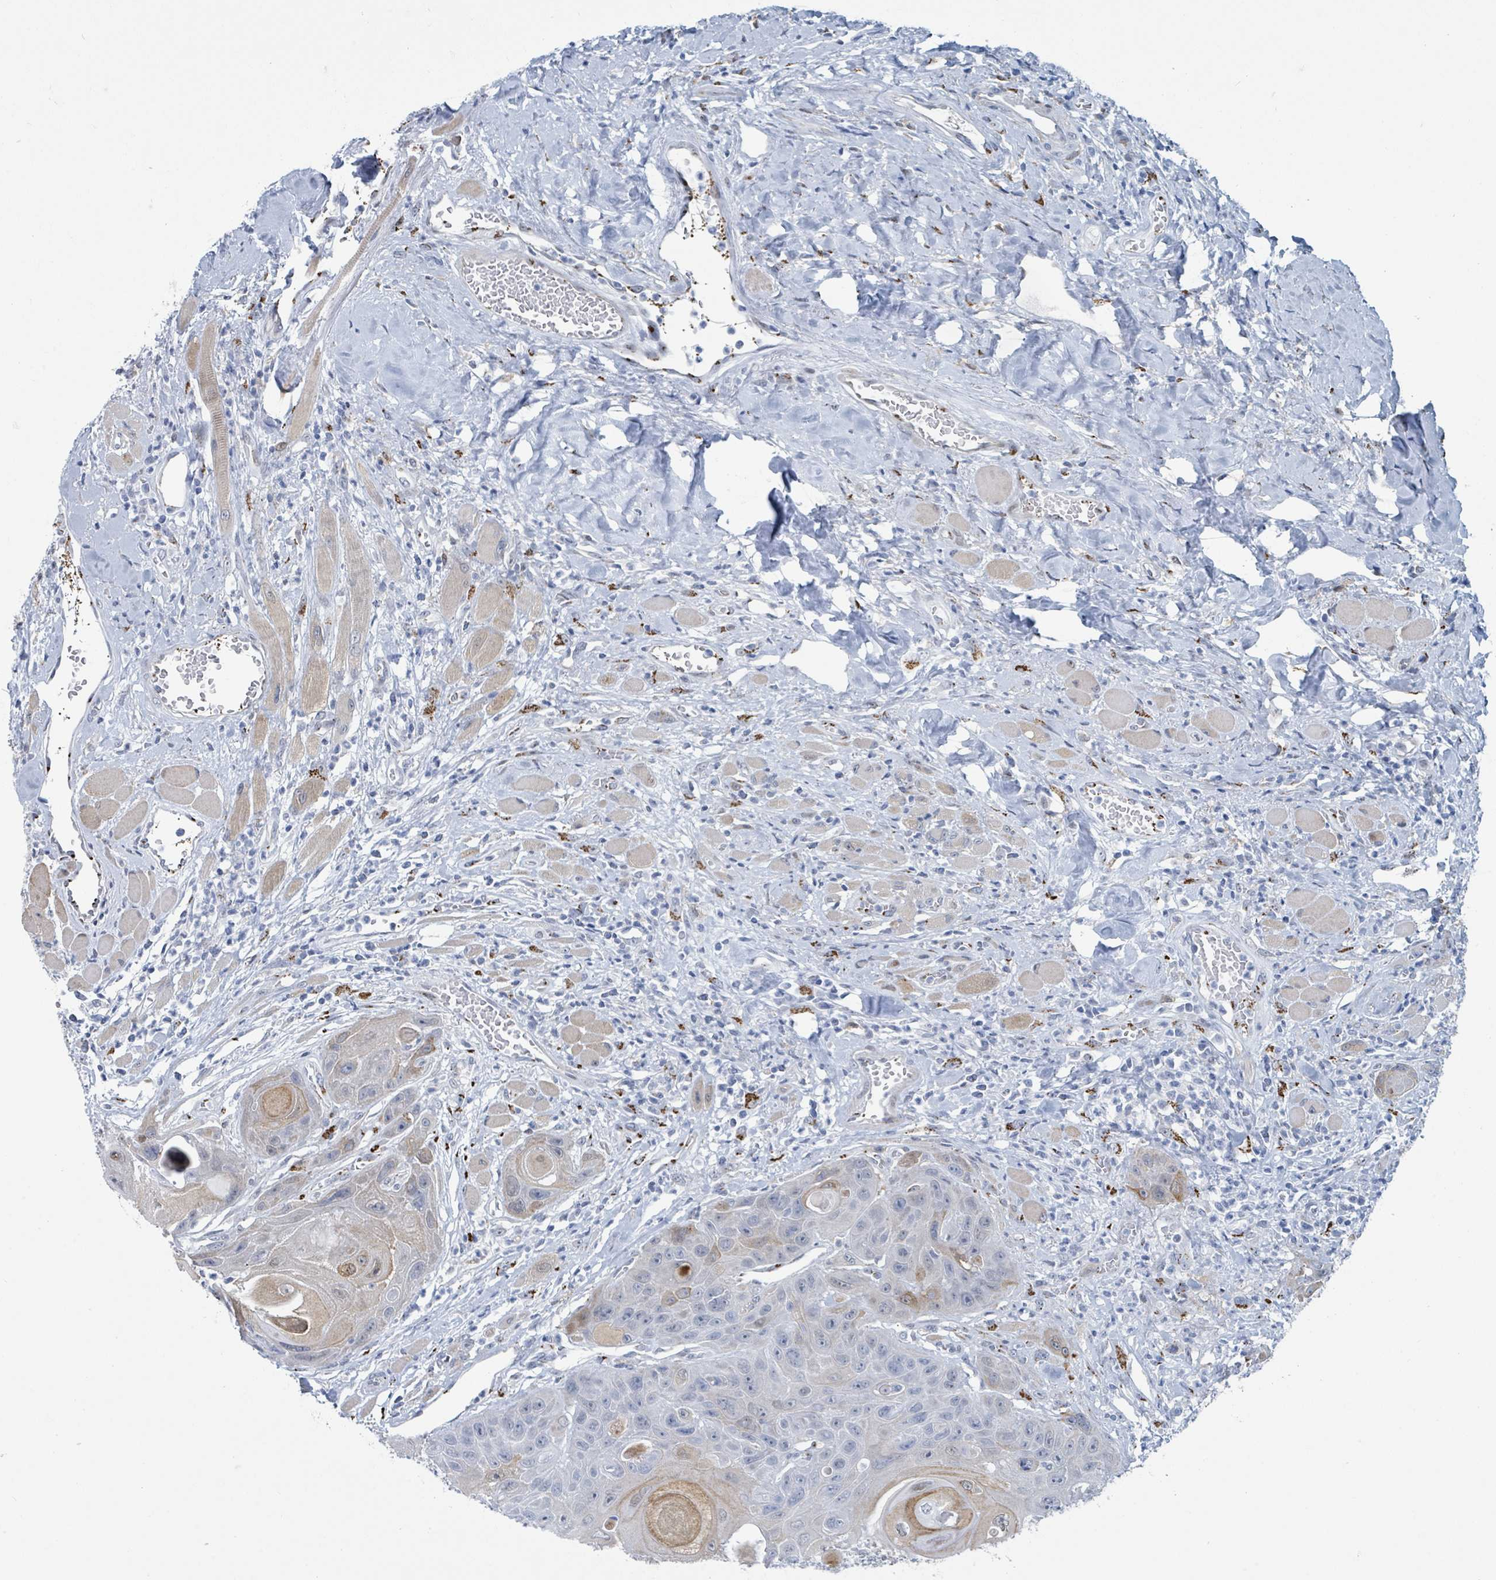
{"staining": {"intensity": "negative", "quantity": "none", "location": "none"}, "tissue": "head and neck cancer", "cell_type": "Tumor cells", "image_type": "cancer", "snomed": [{"axis": "morphology", "description": "Squamous cell carcinoma, NOS"}, {"axis": "topography", "description": "Head-Neck"}], "caption": "The photomicrograph shows no significant expression in tumor cells of head and neck cancer. (Brightfield microscopy of DAB immunohistochemistry at high magnification).", "gene": "DCAF5", "patient": {"sex": "female", "age": 59}}